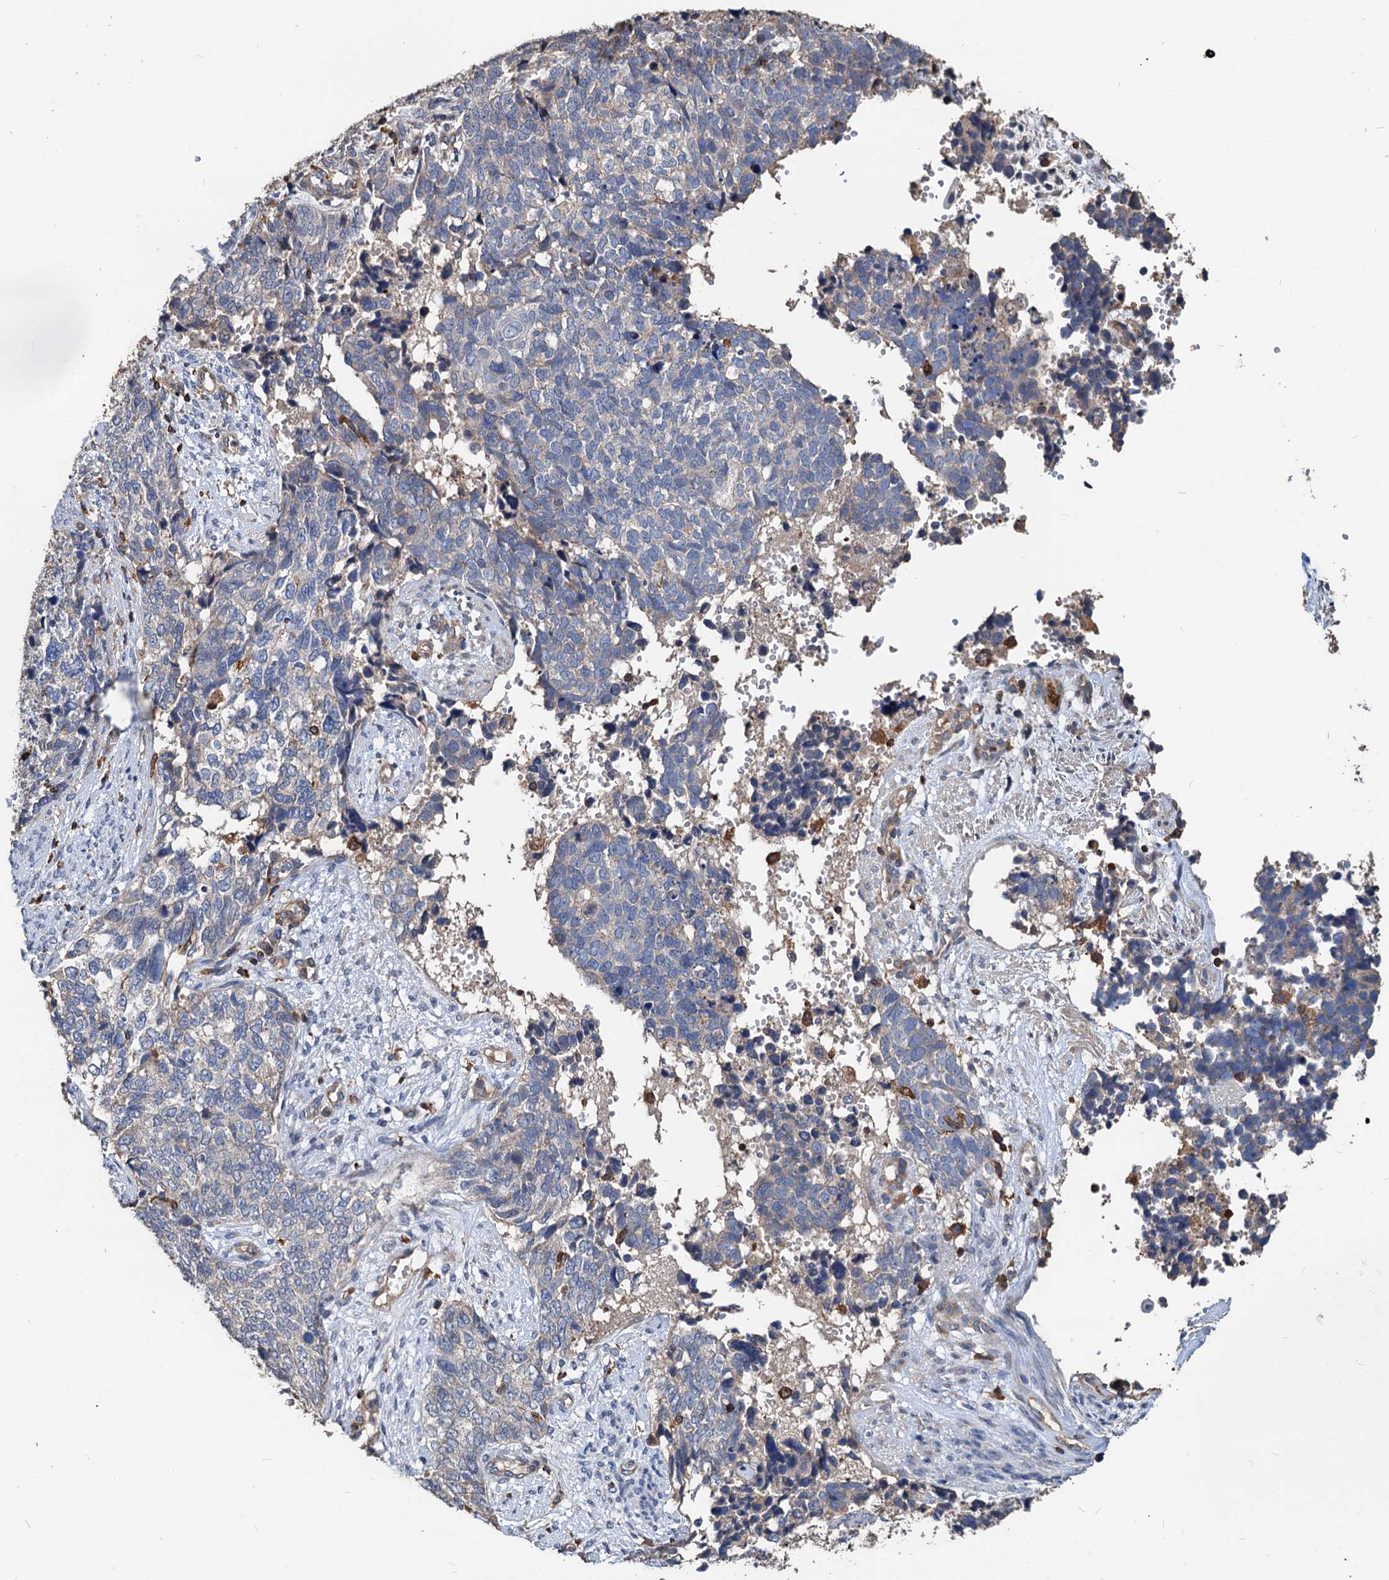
{"staining": {"intensity": "weak", "quantity": "<25%", "location": "cytoplasmic/membranous"}, "tissue": "cervical cancer", "cell_type": "Tumor cells", "image_type": "cancer", "snomed": [{"axis": "morphology", "description": "Squamous cell carcinoma, NOS"}, {"axis": "topography", "description": "Cervix"}], "caption": "The histopathology image displays no significant positivity in tumor cells of cervical cancer (squamous cell carcinoma).", "gene": "LCP2", "patient": {"sex": "female", "age": 63}}